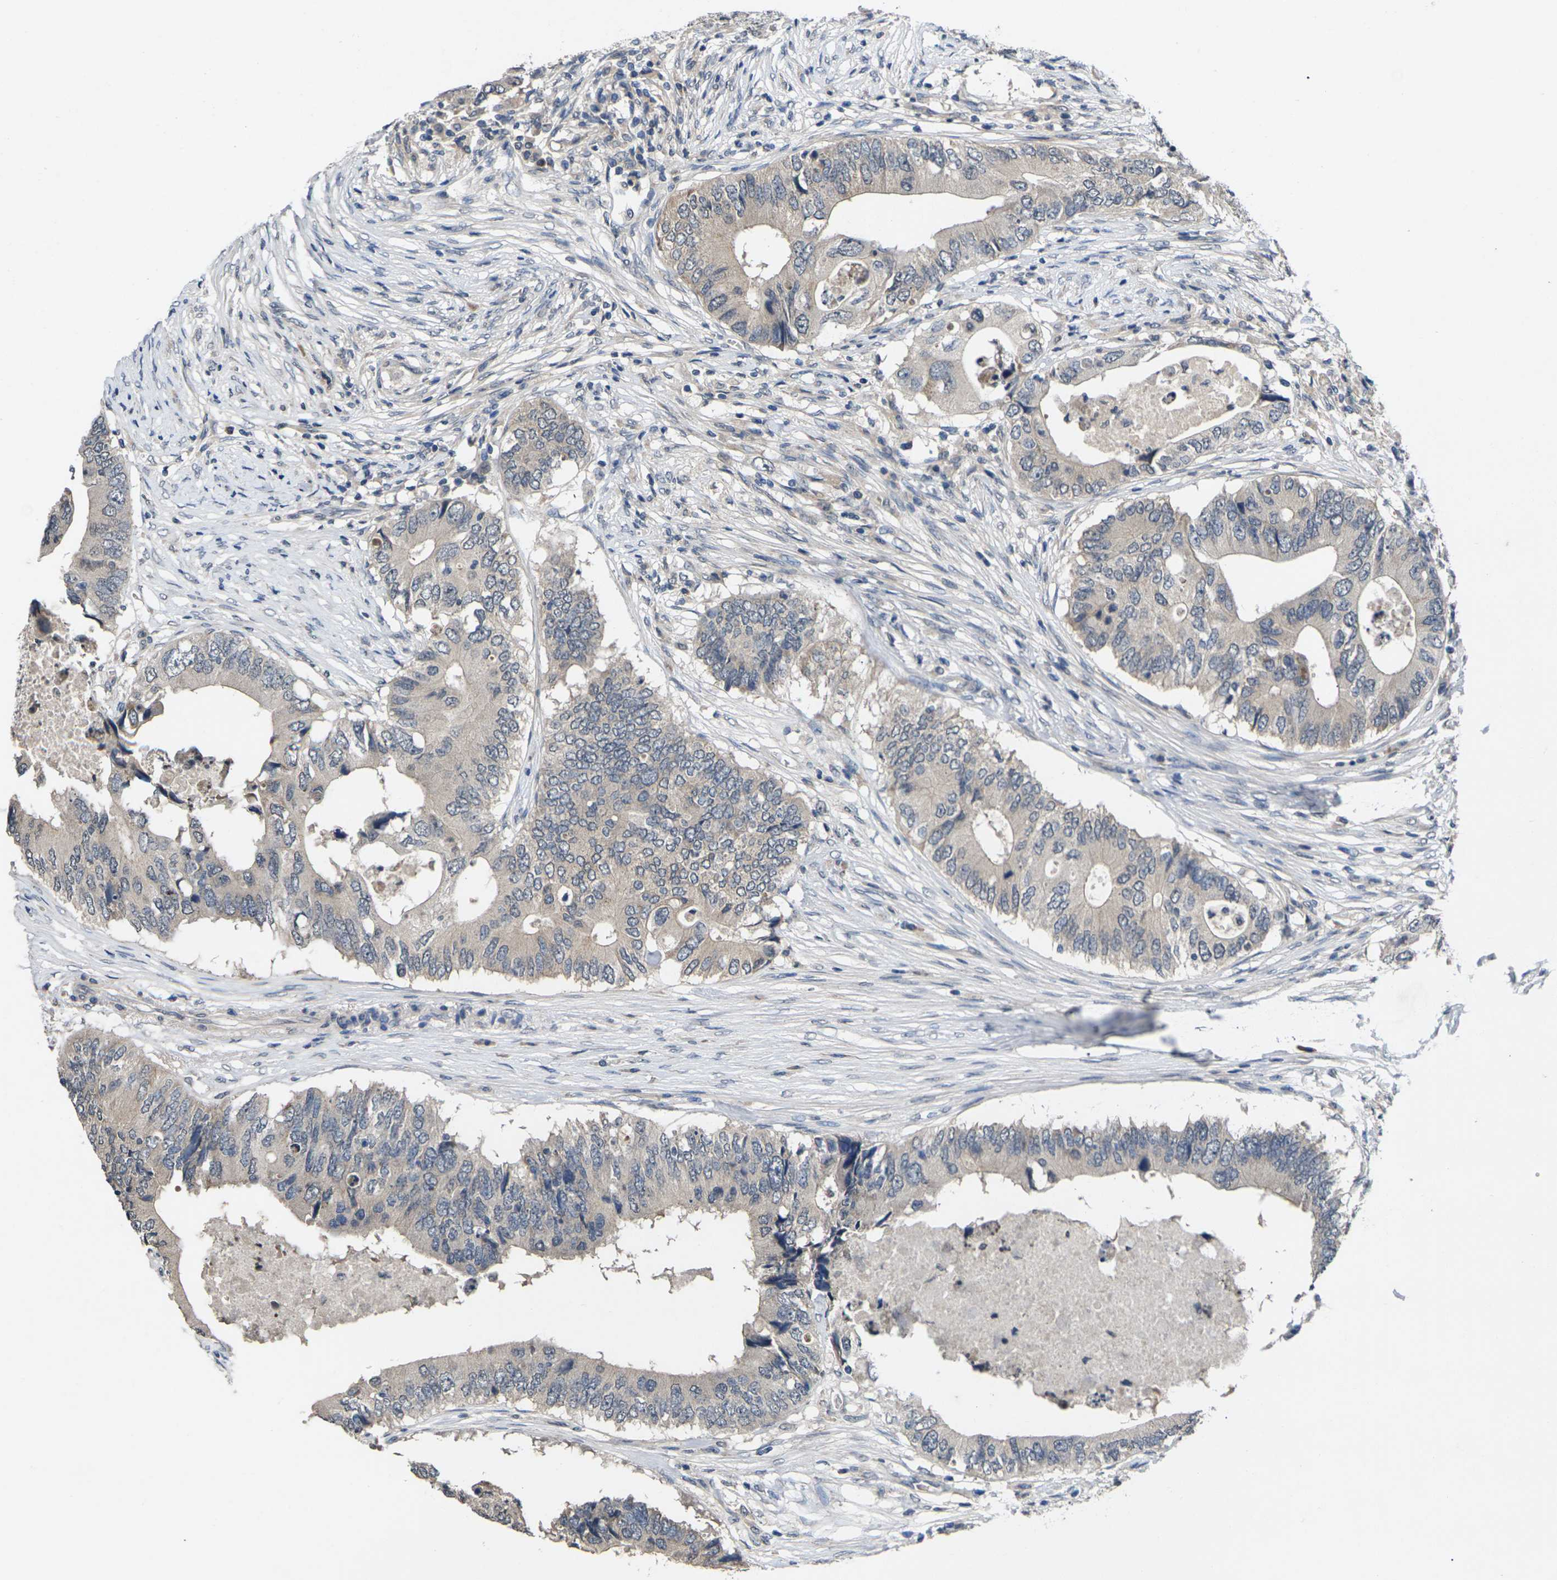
{"staining": {"intensity": "weak", "quantity": "<25%", "location": "cytoplasmic/membranous"}, "tissue": "colorectal cancer", "cell_type": "Tumor cells", "image_type": "cancer", "snomed": [{"axis": "morphology", "description": "Adenocarcinoma, NOS"}, {"axis": "topography", "description": "Colon"}], "caption": "Immunohistochemistry micrograph of neoplastic tissue: colorectal cancer (adenocarcinoma) stained with DAB displays no significant protein positivity in tumor cells.", "gene": "SLC2A2", "patient": {"sex": "male", "age": 71}}